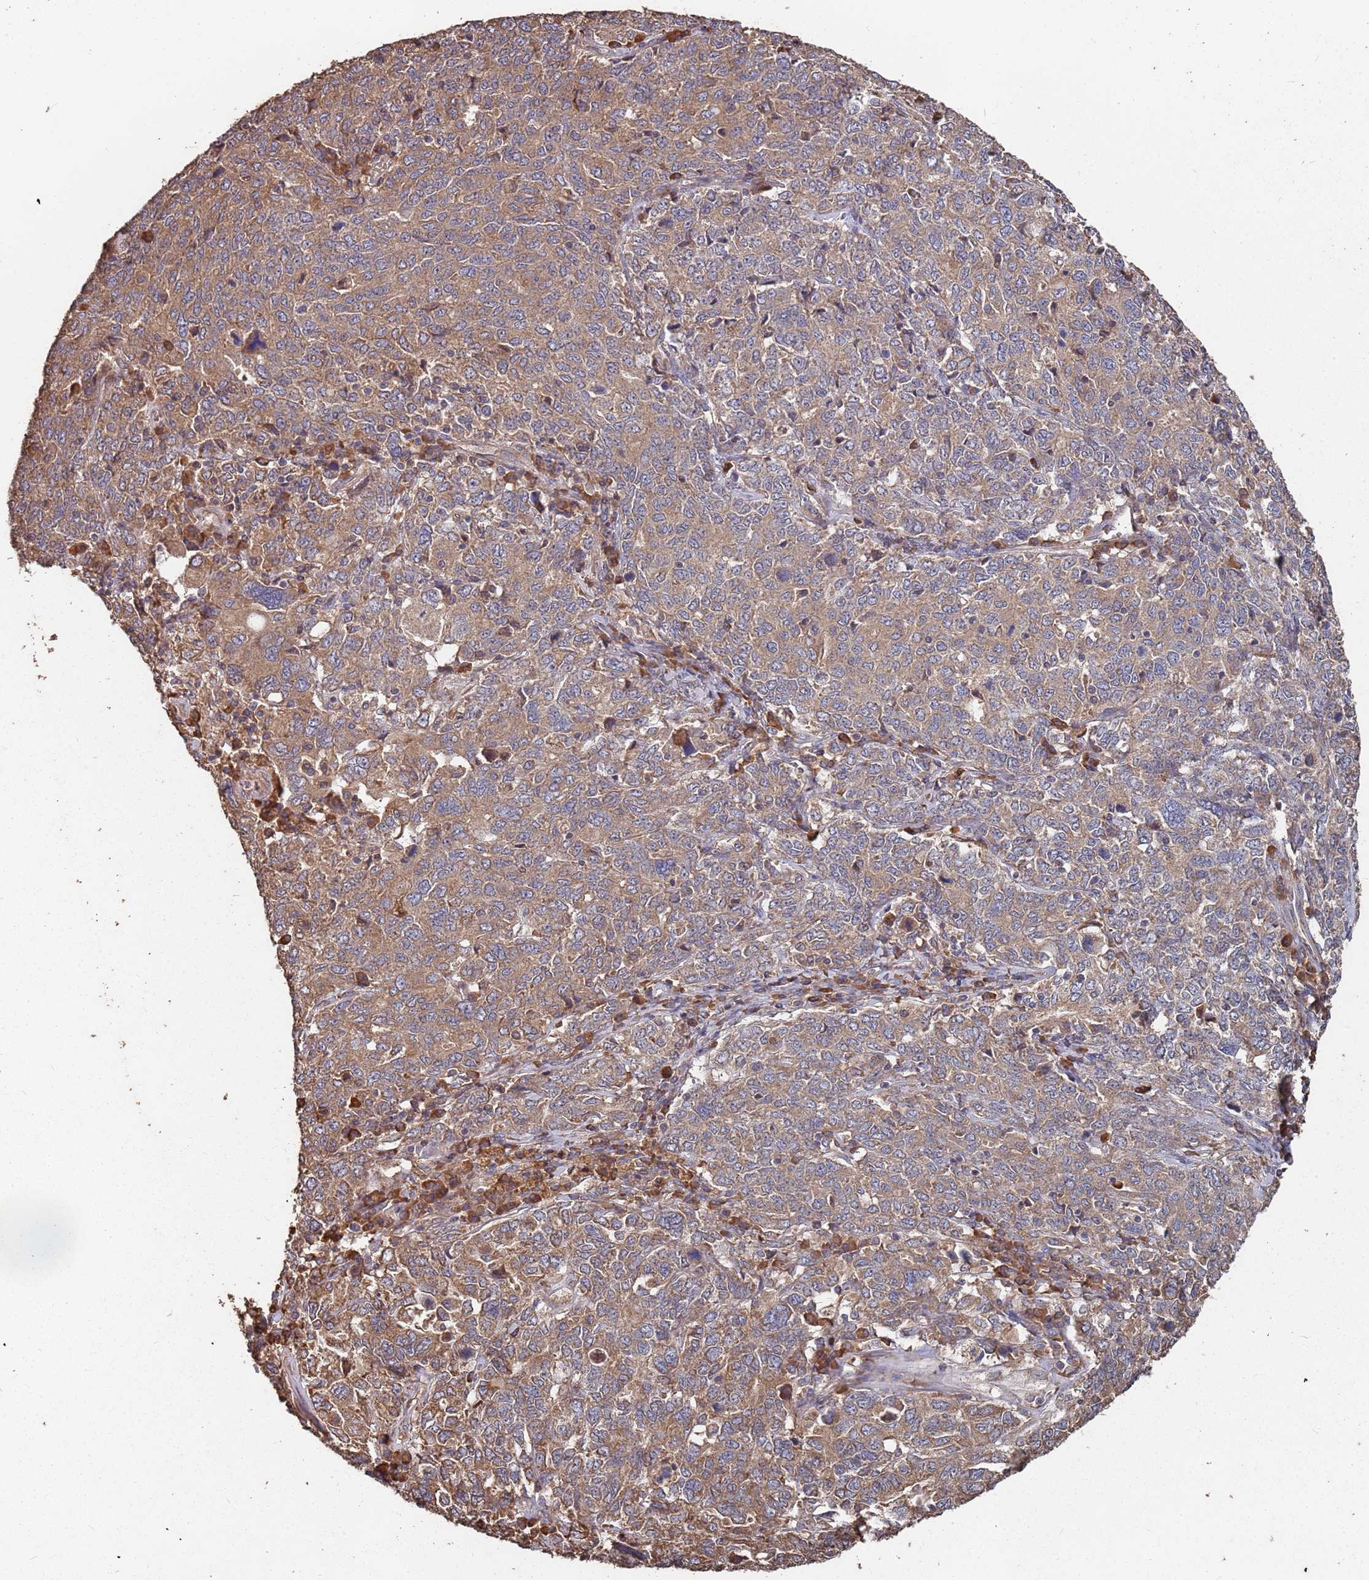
{"staining": {"intensity": "moderate", "quantity": ">75%", "location": "cytoplasmic/membranous"}, "tissue": "ovarian cancer", "cell_type": "Tumor cells", "image_type": "cancer", "snomed": [{"axis": "morphology", "description": "Carcinoma, endometroid"}, {"axis": "topography", "description": "Ovary"}], "caption": "Protein expression analysis of human ovarian endometroid carcinoma reveals moderate cytoplasmic/membranous positivity in about >75% of tumor cells. Nuclei are stained in blue.", "gene": "ATG5", "patient": {"sex": "female", "age": 62}}